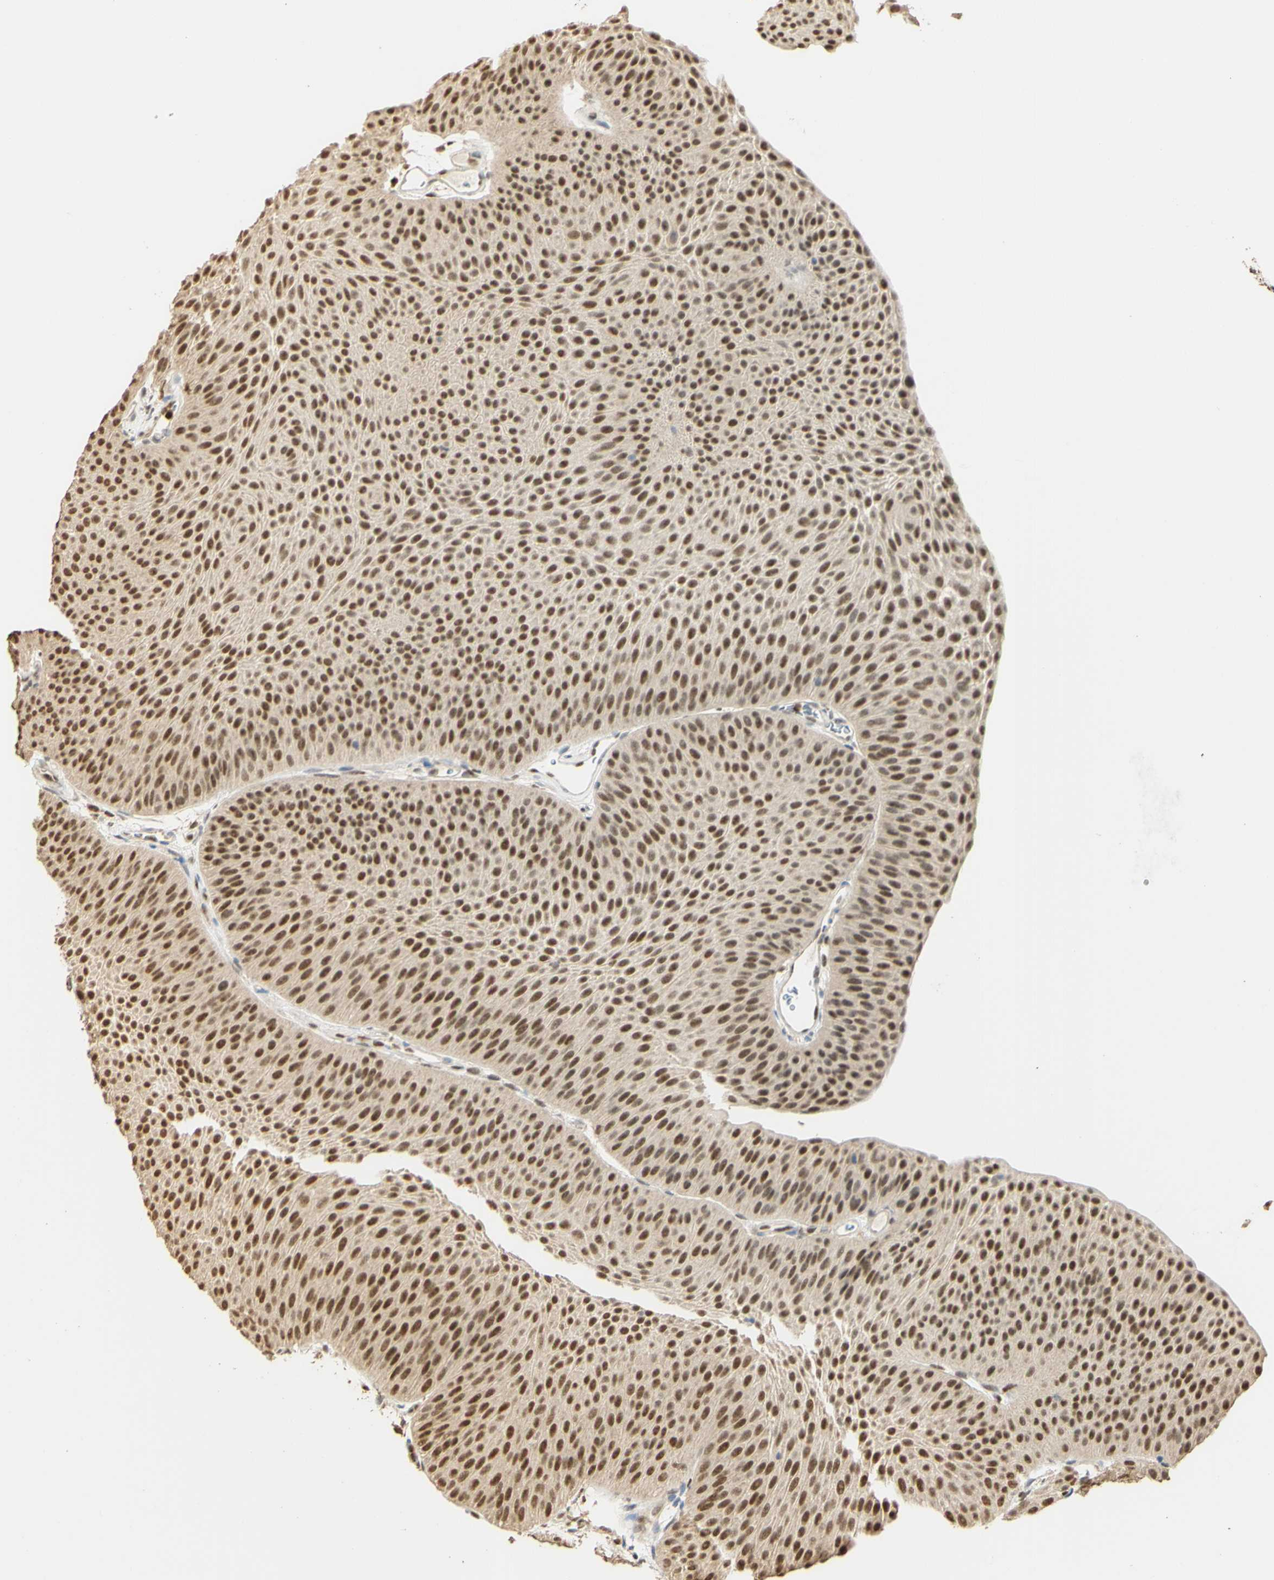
{"staining": {"intensity": "strong", "quantity": ">75%", "location": "cytoplasmic/membranous,nuclear"}, "tissue": "urothelial cancer", "cell_type": "Tumor cells", "image_type": "cancer", "snomed": [{"axis": "morphology", "description": "Urothelial carcinoma, Low grade"}, {"axis": "topography", "description": "Urinary bladder"}], "caption": "A brown stain labels strong cytoplasmic/membranous and nuclear staining of a protein in urothelial cancer tumor cells.", "gene": "MAP3K4", "patient": {"sex": "female", "age": 60}}